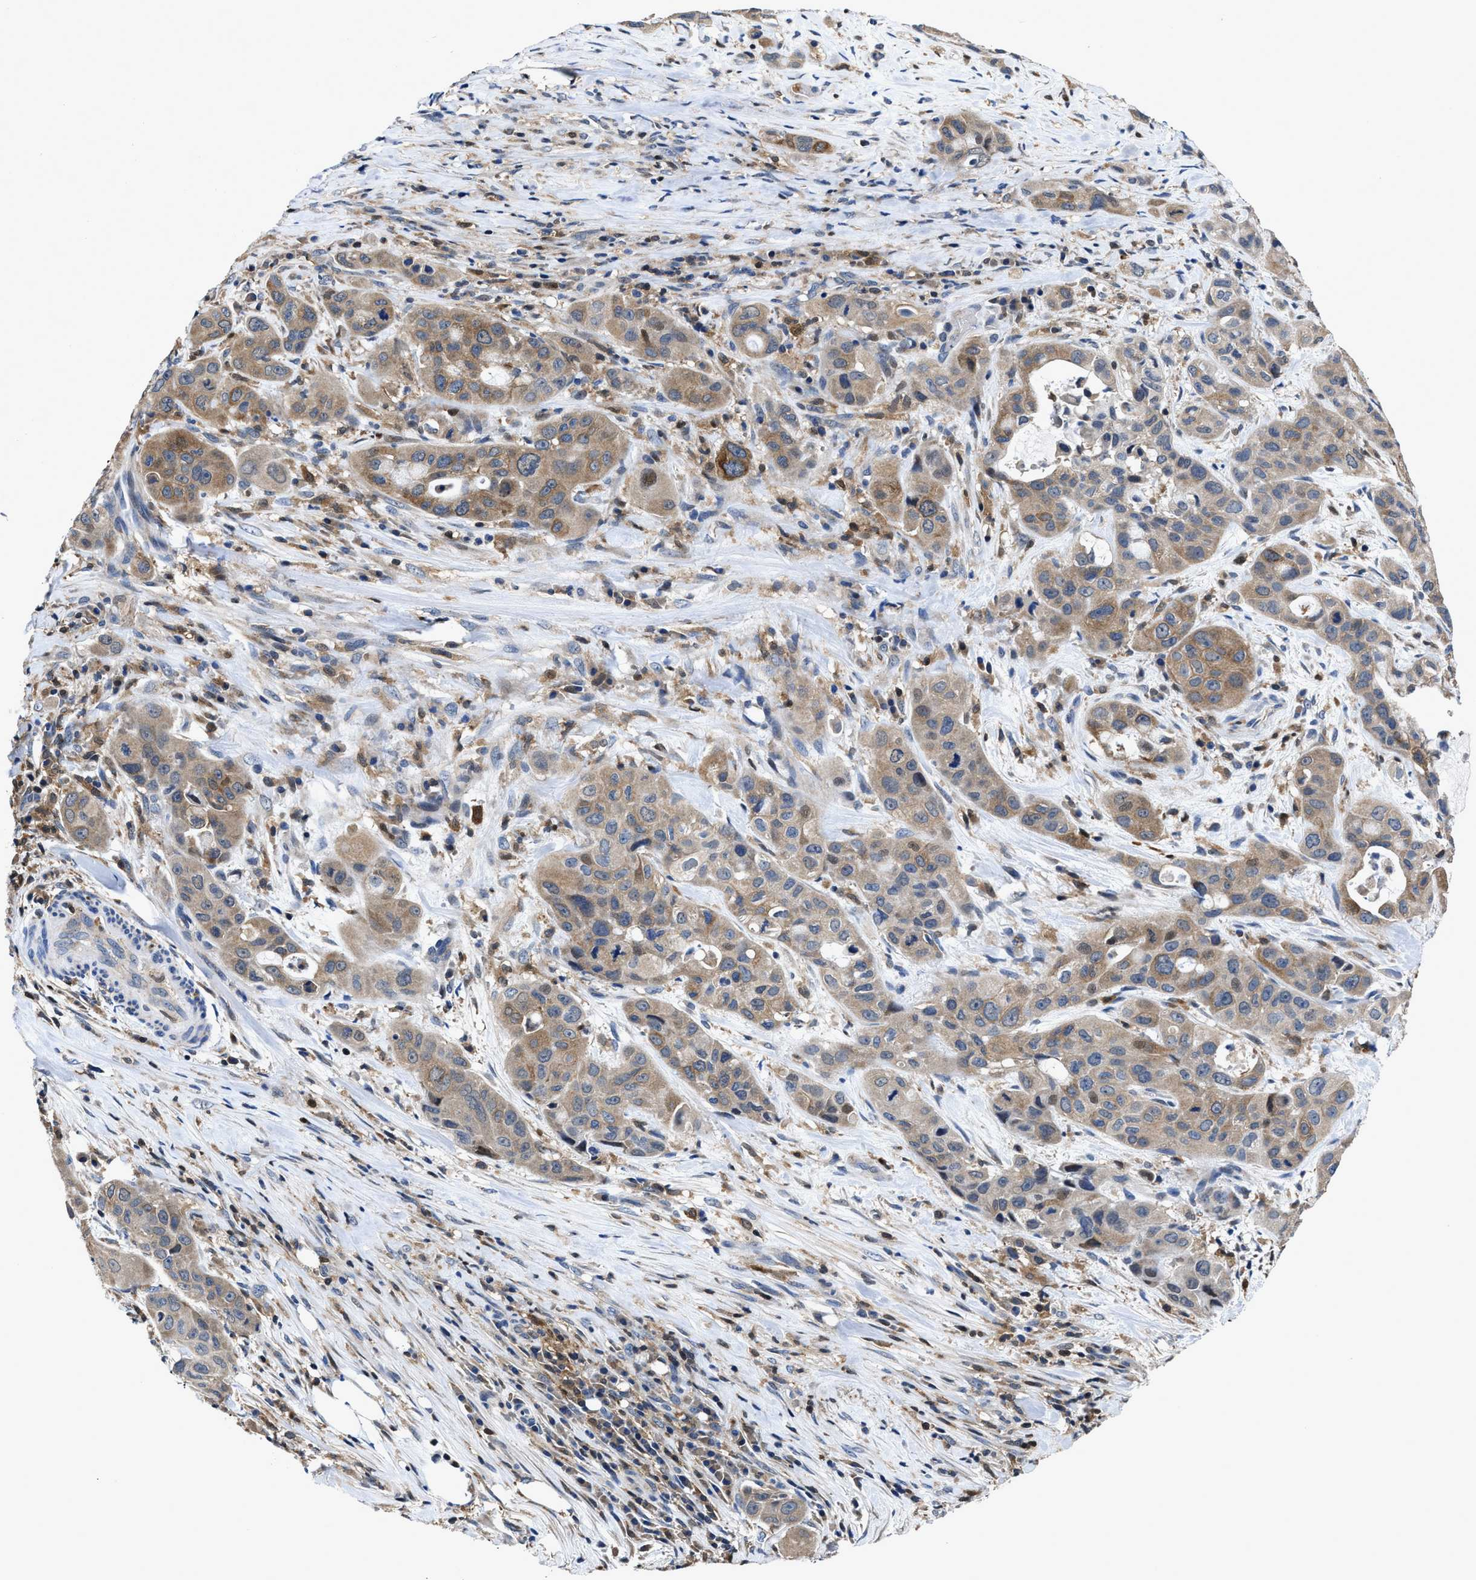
{"staining": {"intensity": "moderate", "quantity": "25%-75%", "location": "cytoplasmic/membranous"}, "tissue": "pancreatic cancer", "cell_type": "Tumor cells", "image_type": "cancer", "snomed": [{"axis": "morphology", "description": "Adenocarcinoma, NOS"}, {"axis": "topography", "description": "Pancreas"}], "caption": "Pancreatic cancer (adenocarcinoma) stained with a protein marker displays moderate staining in tumor cells.", "gene": "RGS10", "patient": {"sex": "male", "age": 53}}